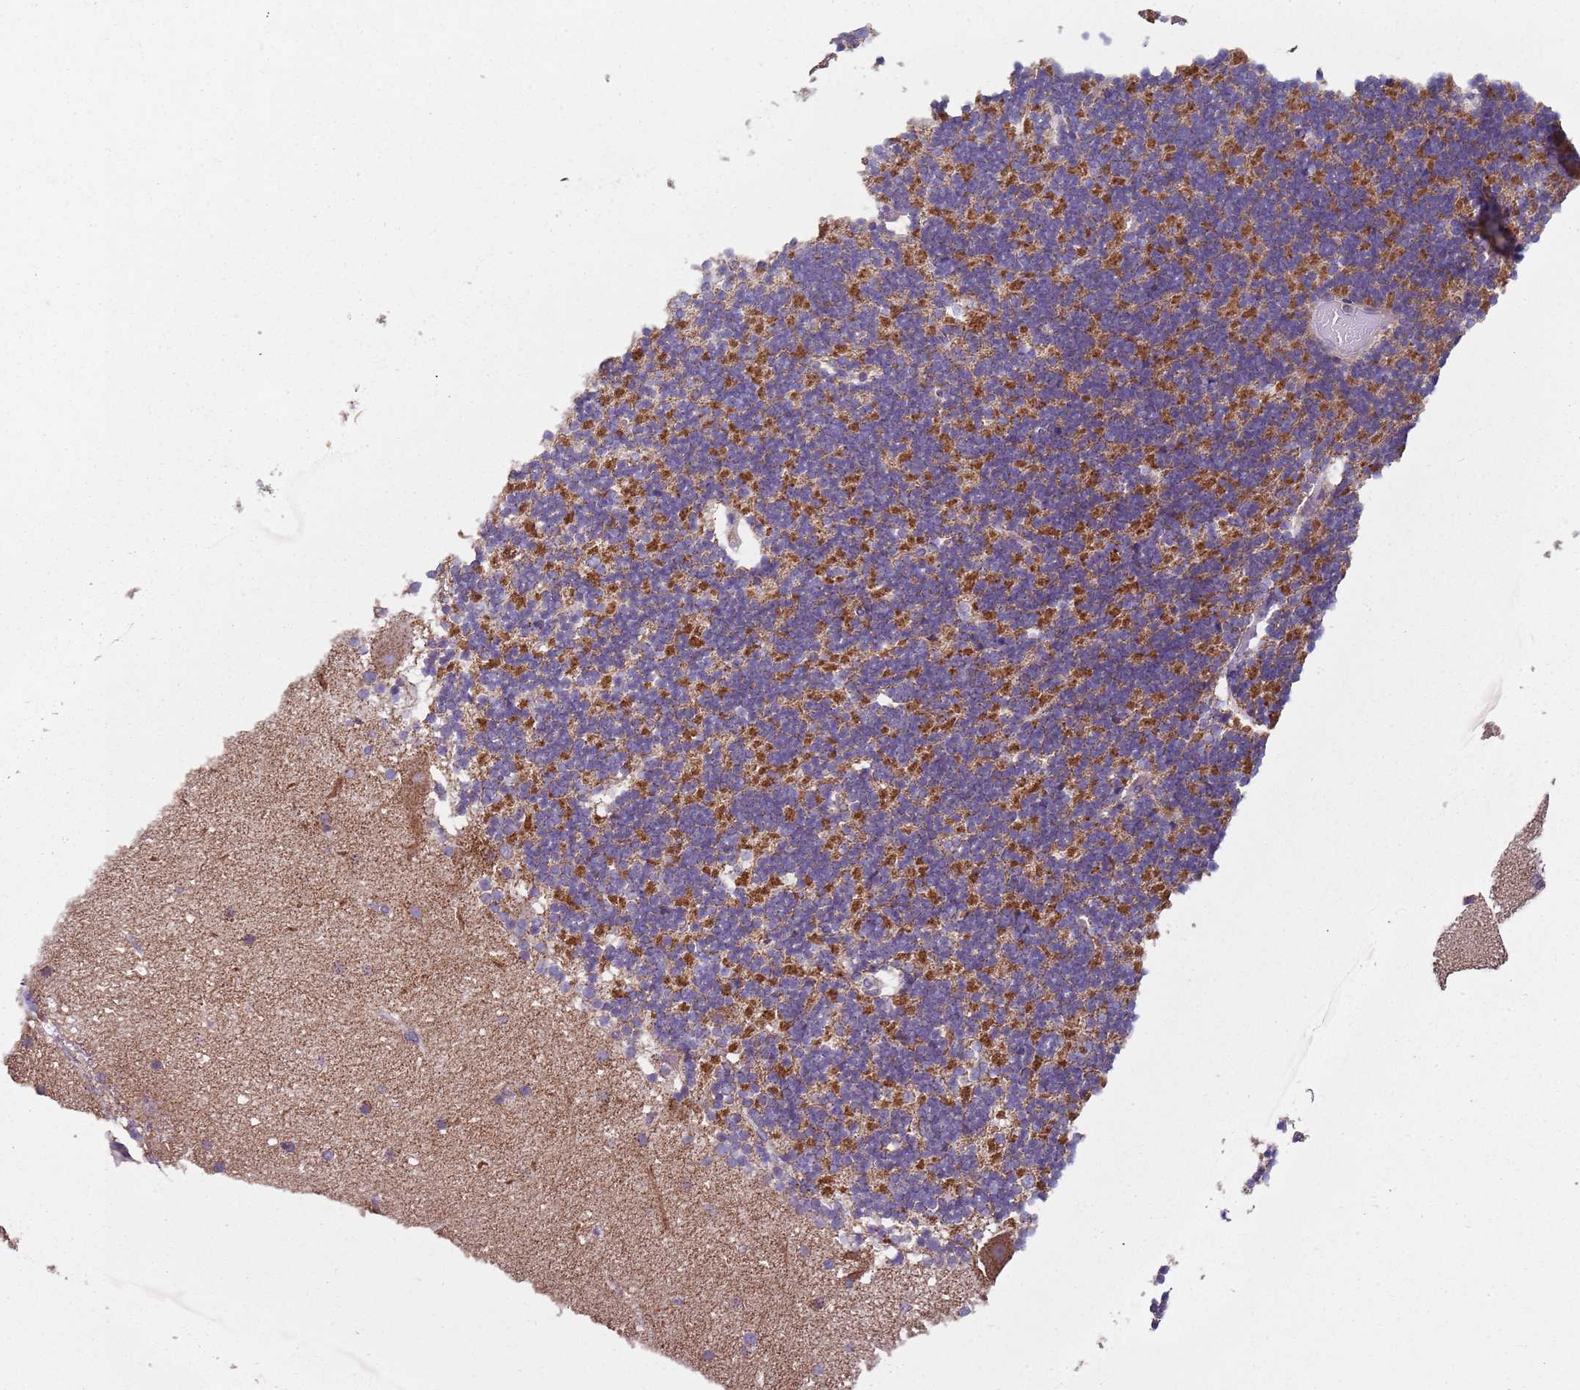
{"staining": {"intensity": "moderate", "quantity": "25%-75%", "location": "cytoplasmic/membranous"}, "tissue": "cerebellum", "cell_type": "Cells in granular layer", "image_type": "normal", "snomed": [{"axis": "morphology", "description": "Normal tissue, NOS"}, {"axis": "topography", "description": "Cerebellum"}], "caption": "Unremarkable cerebellum shows moderate cytoplasmic/membranous expression in approximately 25%-75% of cells in granular layer, visualized by immunohistochemistry. Using DAB (brown) and hematoxylin (blue) stains, captured at high magnification using brightfield microscopy.", "gene": "GAS8", "patient": {"sex": "male", "age": 57}}